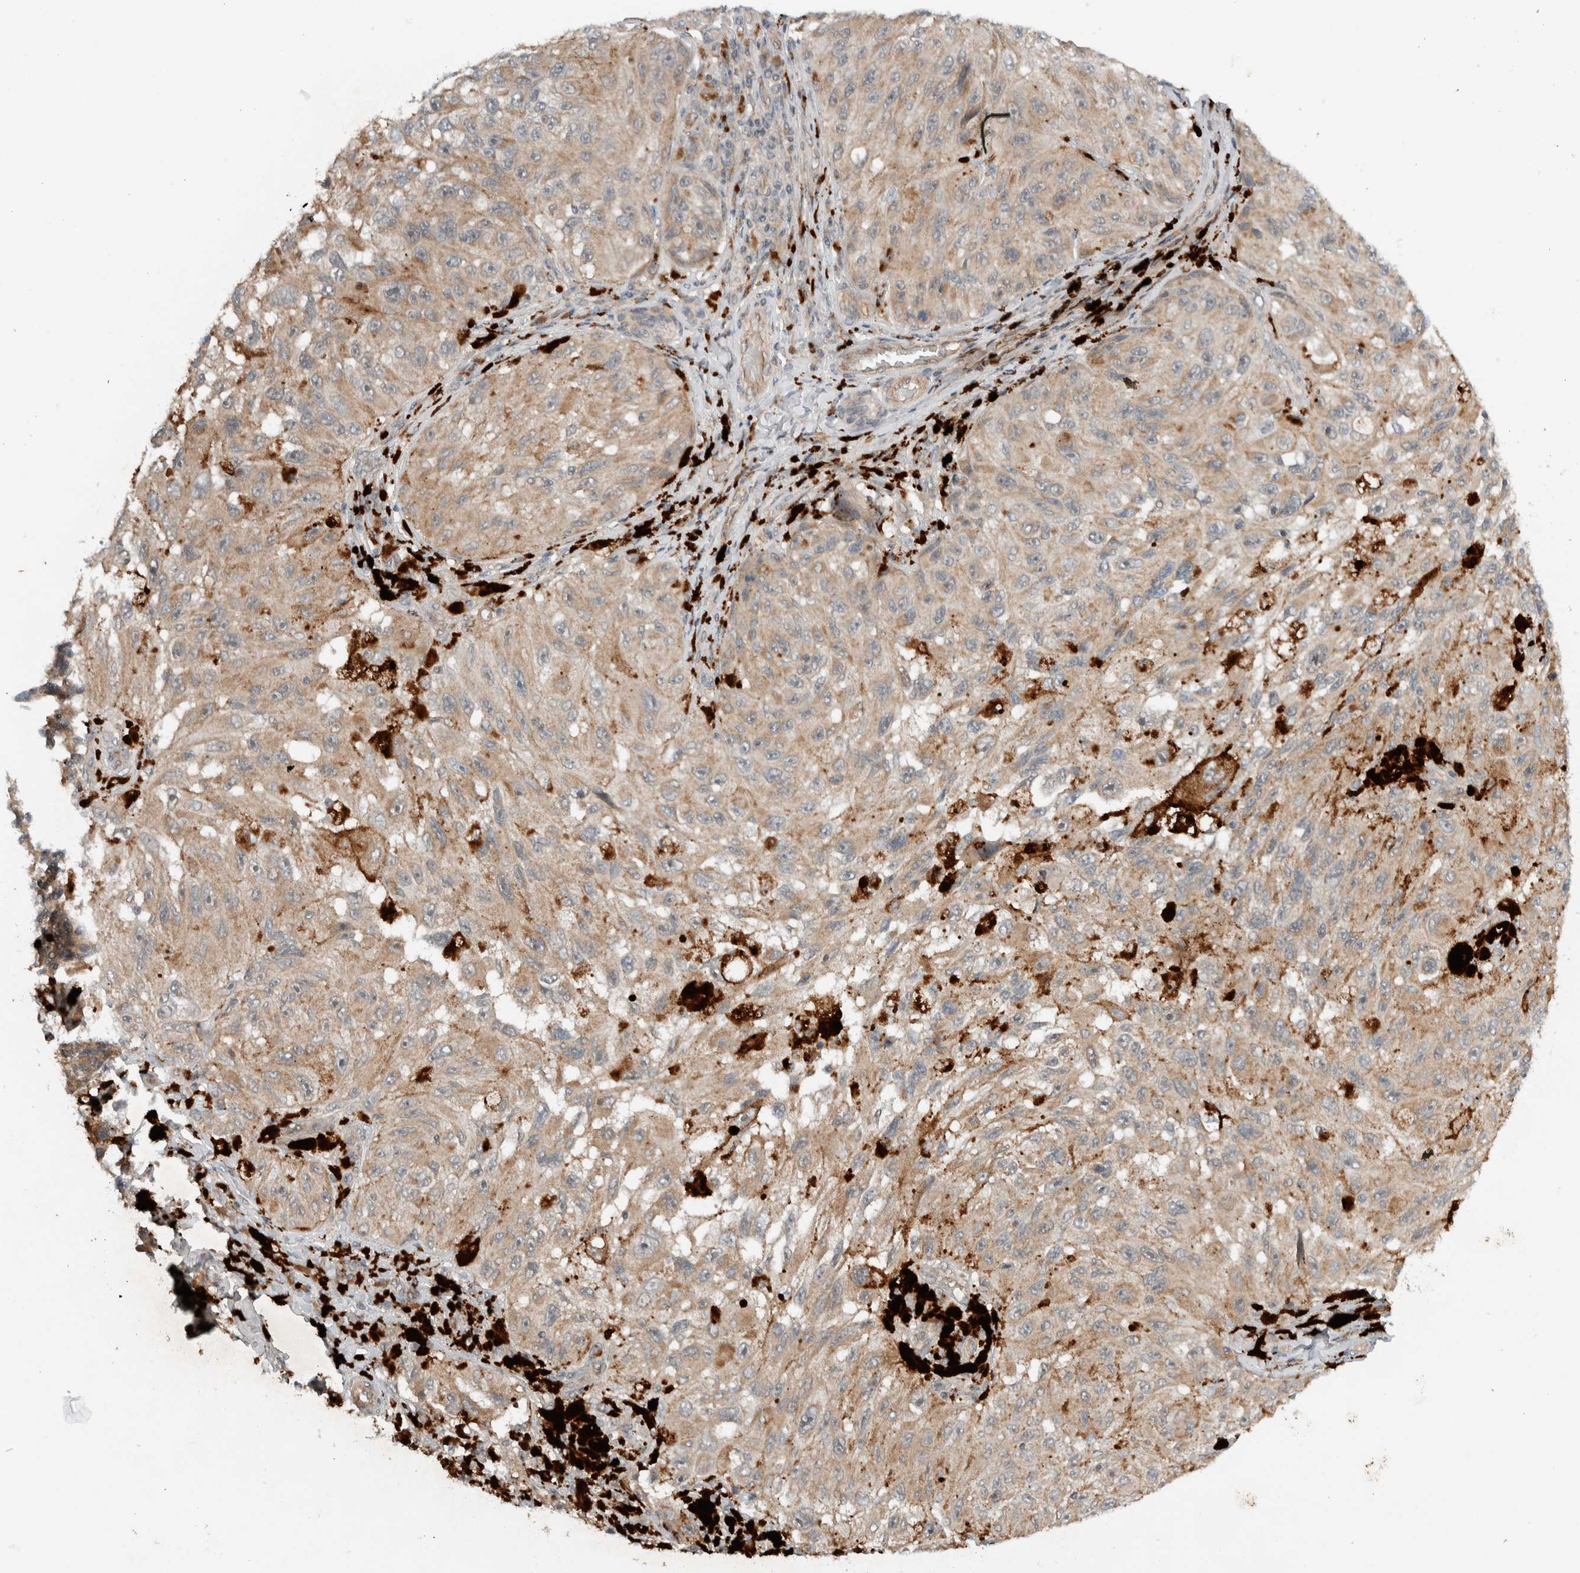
{"staining": {"intensity": "weak", "quantity": ">75%", "location": "cytoplasmic/membranous"}, "tissue": "melanoma", "cell_type": "Tumor cells", "image_type": "cancer", "snomed": [{"axis": "morphology", "description": "Malignant melanoma, NOS"}, {"axis": "topography", "description": "Skin"}], "caption": "Malignant melanoma stained with a brown dye exhibits weak cytoplasmic/membranous positive expression in approximately >75% of tumor cells.", "gene": "ARMC7", "patient": {"sex": "female", "age": 73}}